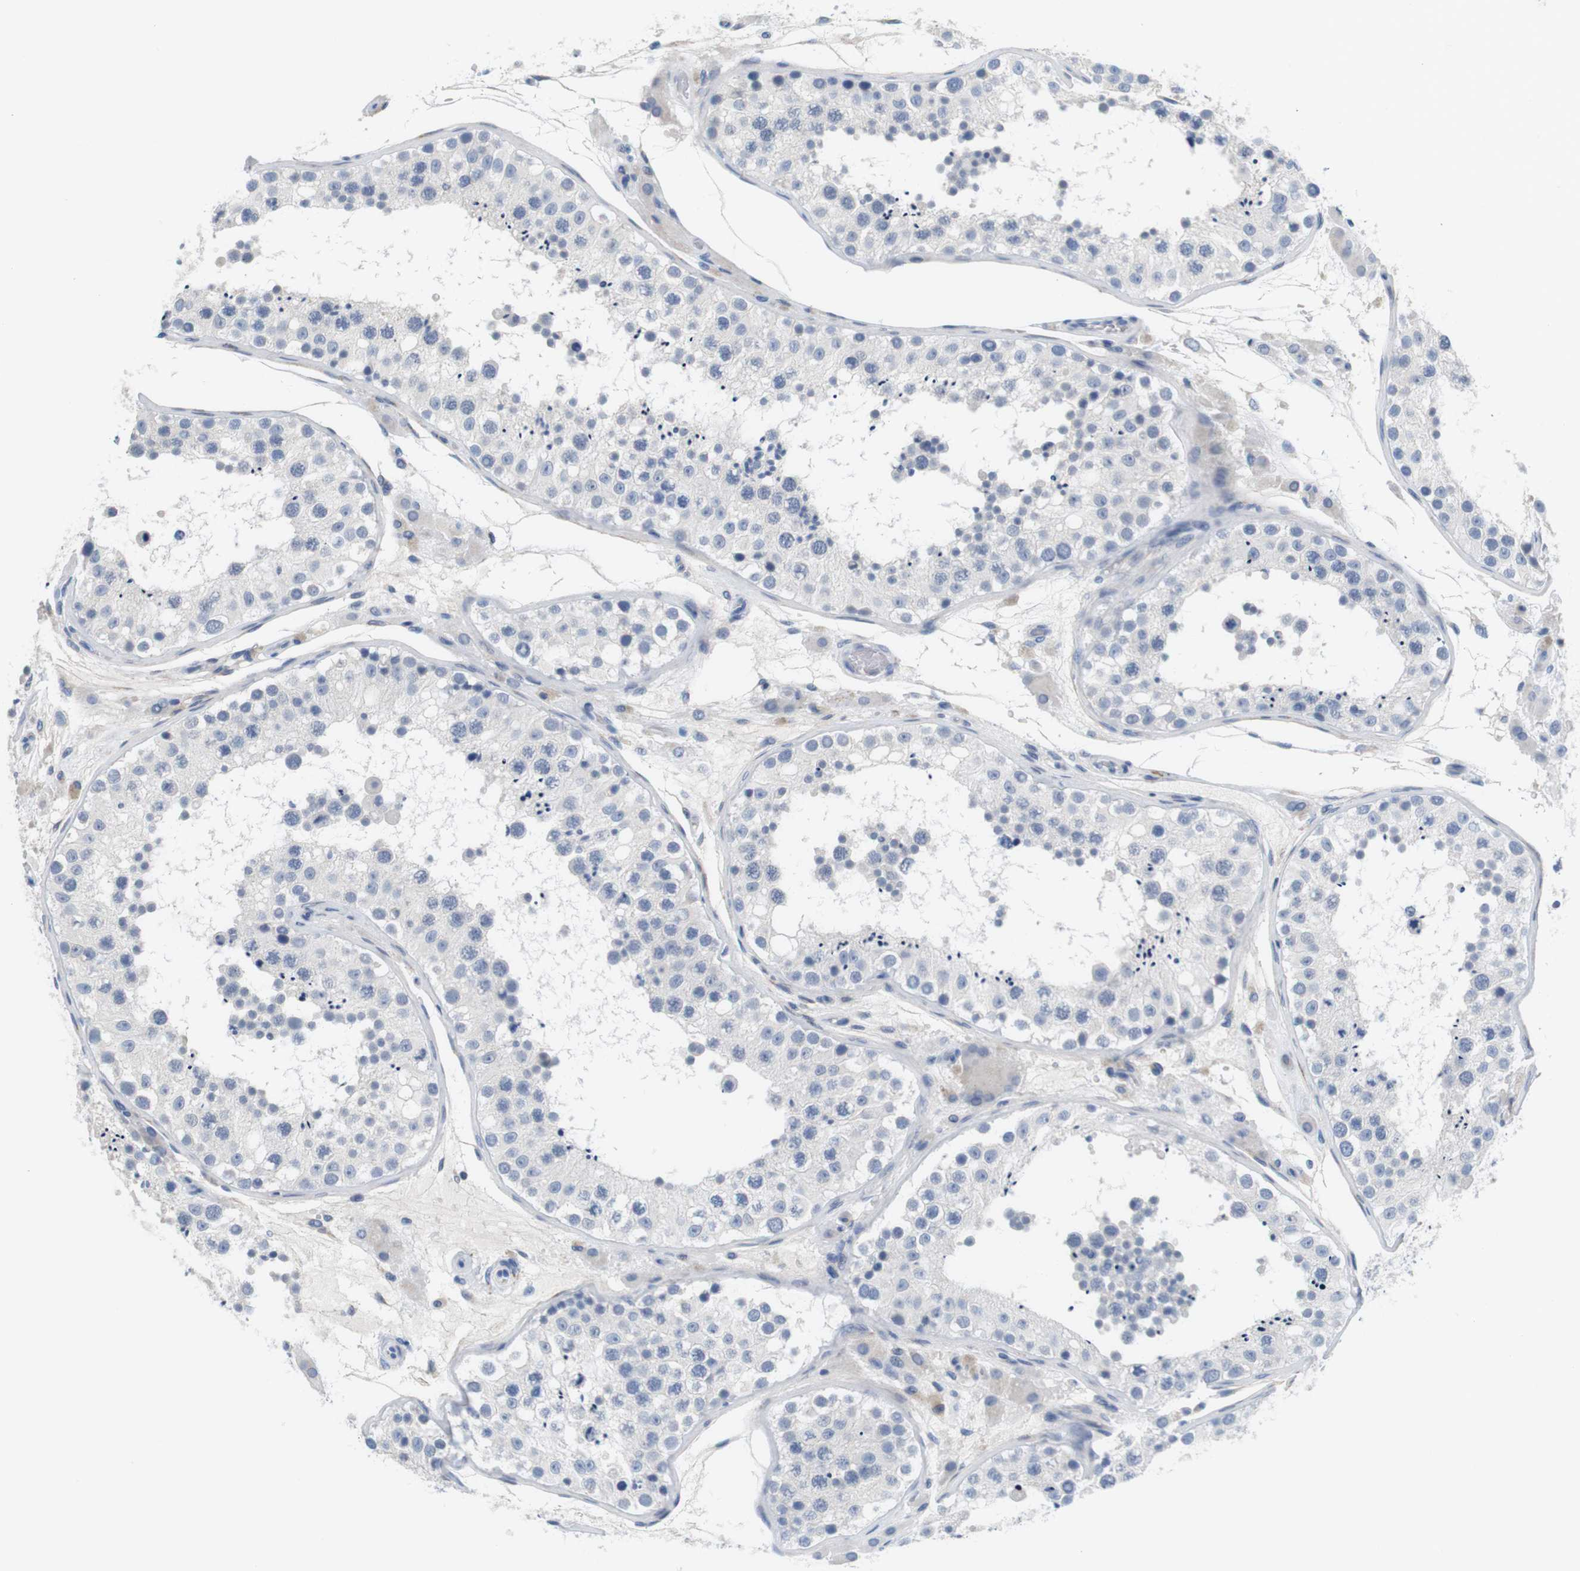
{"staining": {"intensity": "negative", "quantity": "none", "location": "none"}, "tissue": "testis", "cell_type": "Cells in seminiferous ducts", "image_type": "normal", "snomed": [{"axis": "morphology", "description": "Normal tissue, NOS"}, {"axis": "topography", "description": "Testis"}], "caption": "High magnification brightfield microscopy of benign testis stained with DAB (brown) and counterstained with hematoxylin (blue): cells in seminiferous ducts show no significant expression. (Brightfield microscopy of DAB immunohistochemistry (IHC) at high magnification).", "gene": "MAP6", "patient": {"sex": "male", "age": 26}}